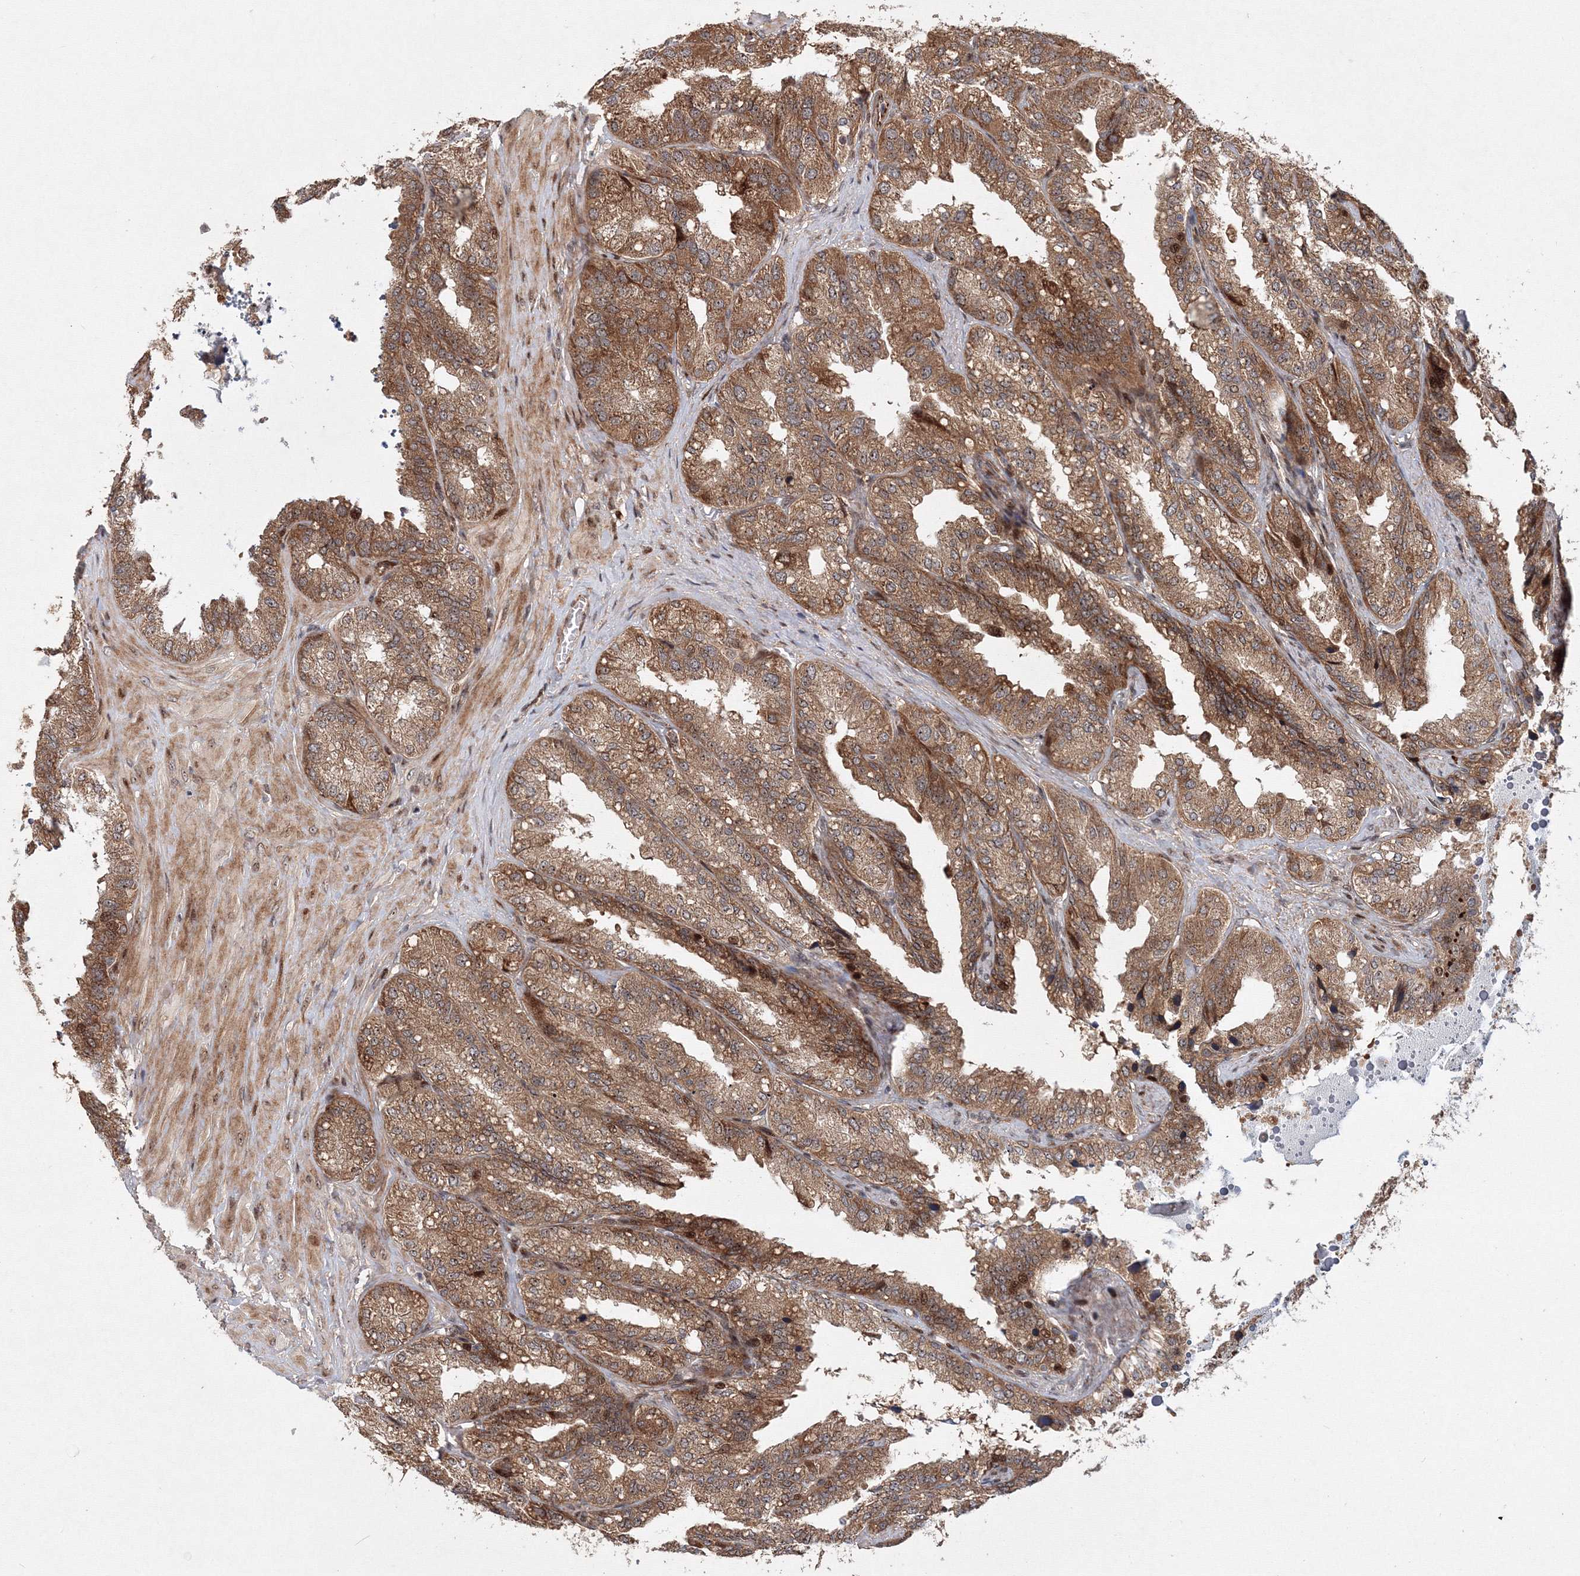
{"staining": {"intensity": "moderate", "quantity": ">75%", "location": "cytoplasmic/membranous,nuclear"}, "tissue": "seminal vesicle", "cell_type": "Glandular cells", "image_type": "normal", "snomed": [{"axis": "morphology", "description": "Normal tissue, NOS"}, {"axis": "topography", "description": "Prostate"}, {"axis": "topography", "description": "Seminal veicle"}], "caption": "Glandular cells display medium levels of moderate cytoplasmic/membranous,nuclear expression in about >75% of cells in unremarkable seminal vesicle. The protein is stained brown, and the nuclei are stained in blue (DAB IHC with brightfield microscopy, high magnification).", "gene": "ANKAR", "patient": {"sex": "male", "age": 51}}